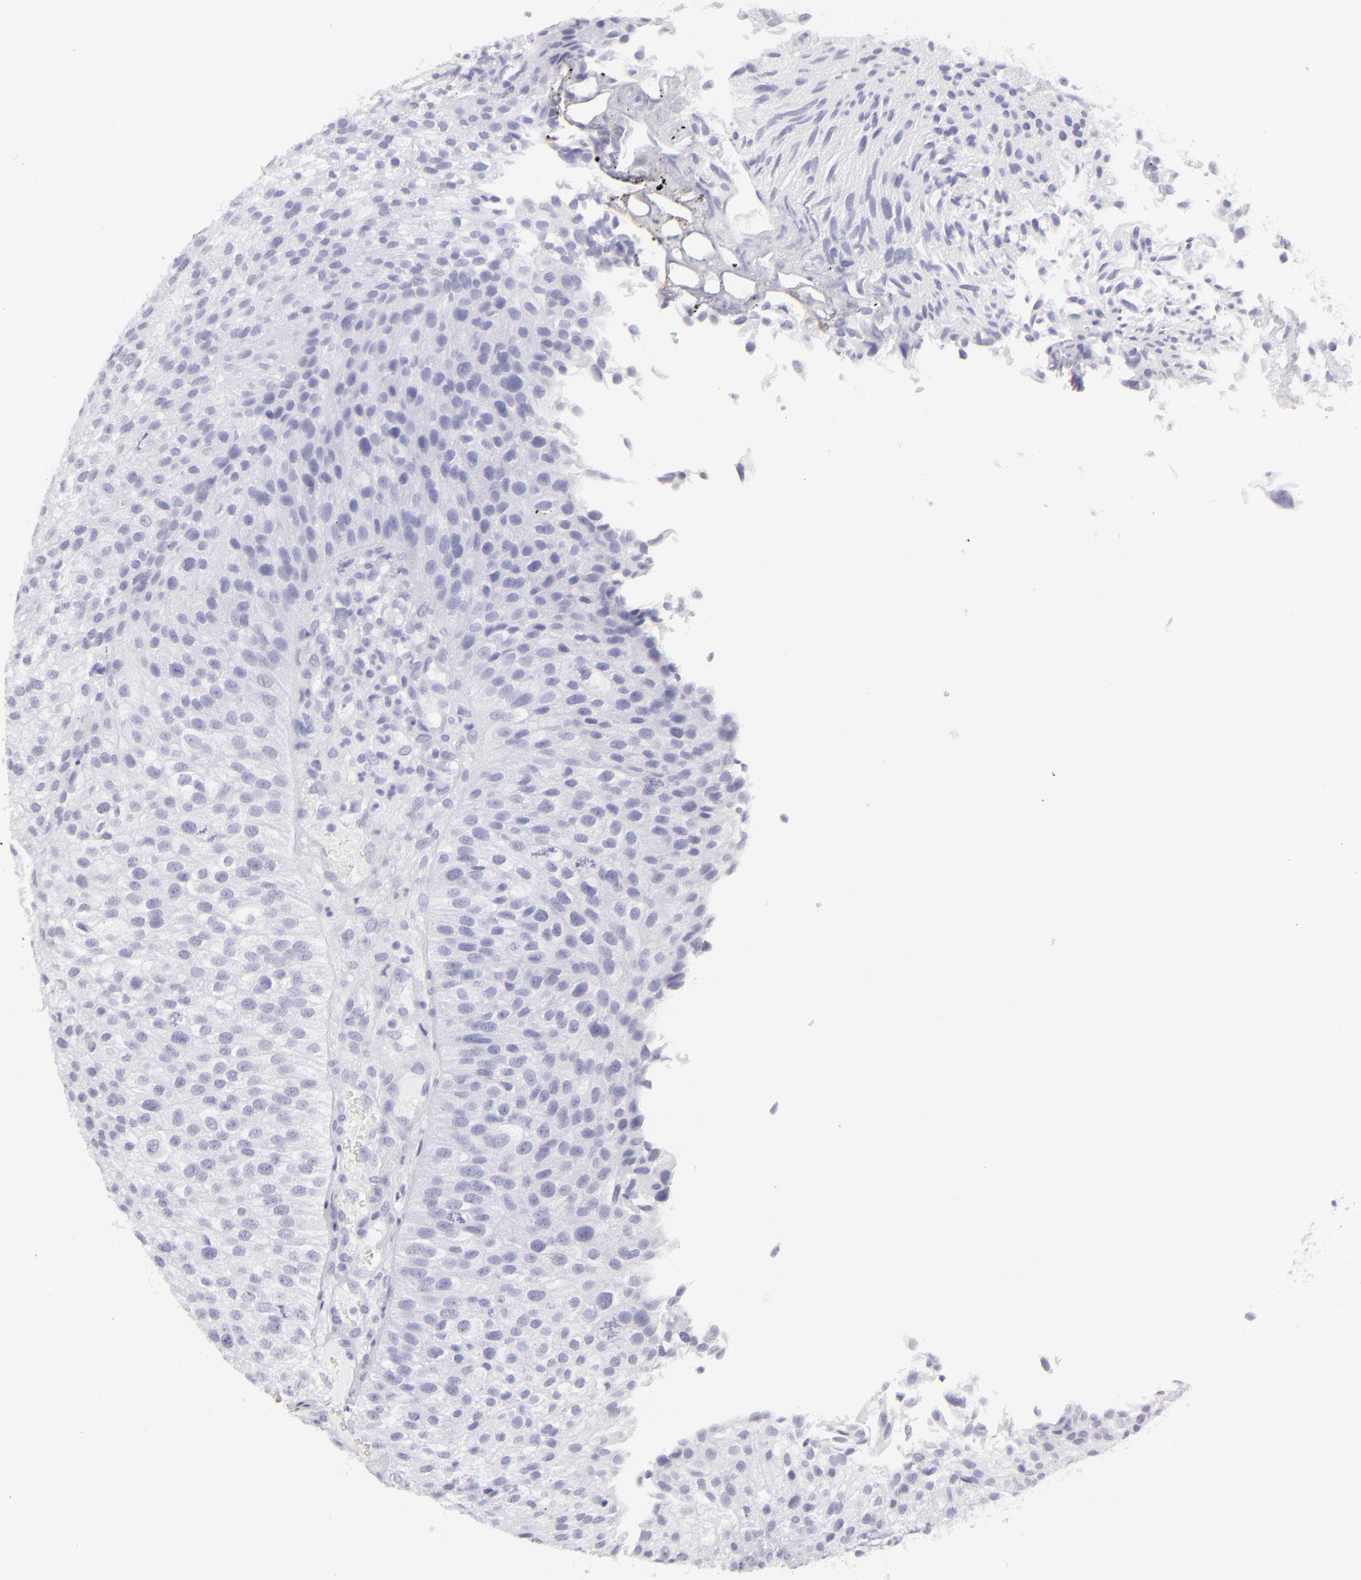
{"staining": {"intensity": "negative", "quantity": "none", "location": "none"}, "tissue": "urothelial cancer", "cell_type": "Tumor cells", "image_type": "cancer", "snomed": [{"axis": "morphology", "description": "Urothelial carcinoma, Low grade"}, {"axis": "topography", "description": "Urinary bladder"}], "caption": "Urothelial carcinoma (low-grade) stained for a protein using immunohistochemistry (IHC) reveals no expression tumor cells.", "gene": "FLG", "patient": {"sex": "female", "age": 89}}